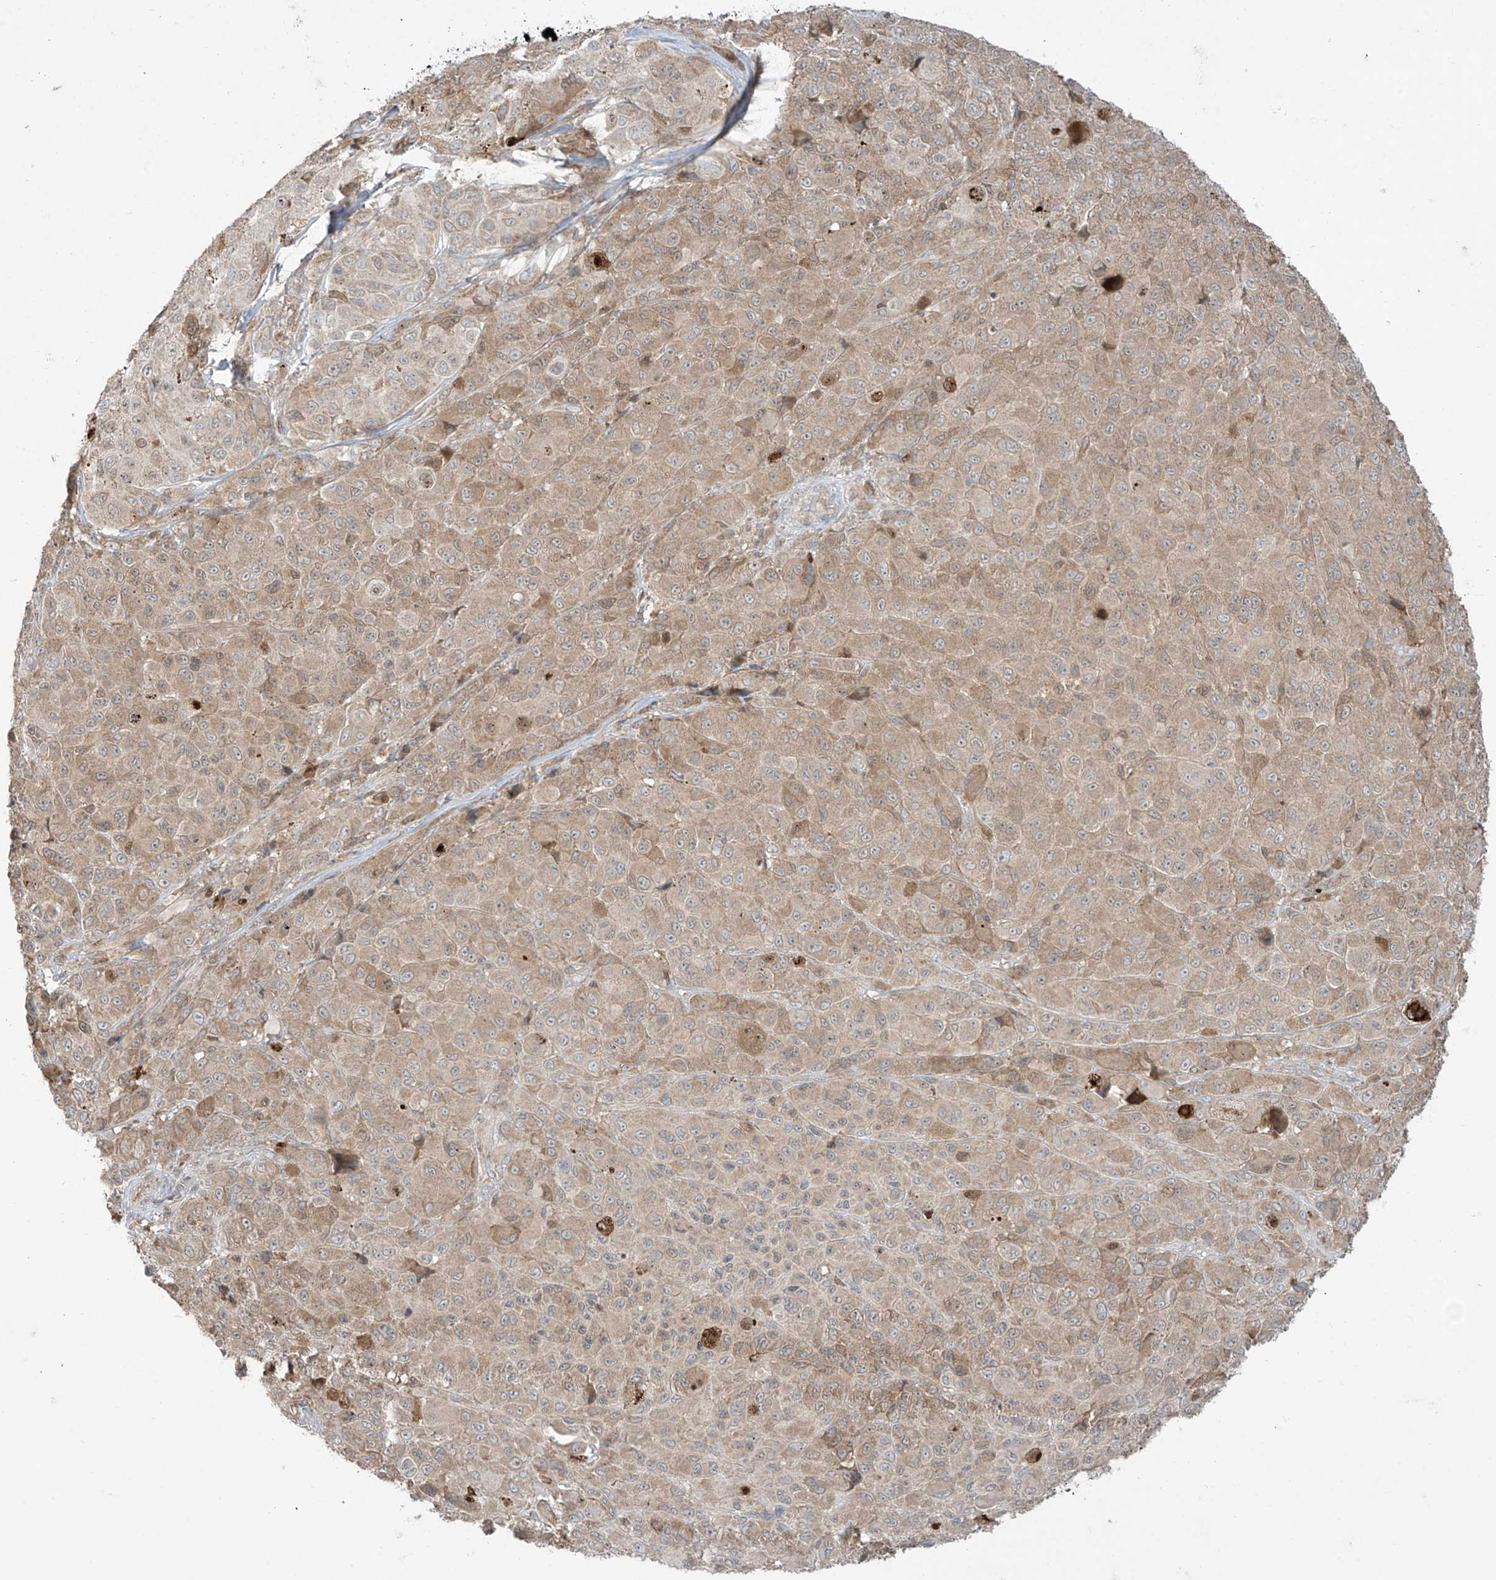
{"staining": {"intensity": "weak", "quantity": "25%-75%", "location": "cytoplasmic/membranous"}, "tissue": "melanoma", "cell_type": "Tumor cells", "image_type": "cancer", "snomed": [{"axis": "morphology", "description": "Malignant melanoma, NOS"}, {"axis": "topography", "description": "Skin of trunk"}], "caption": "Immunohistochemistry (IHC) staining of melanoma, which exhibits low levels of weak cytoplasmic/membranous positivity in about 25%-75% of tumor cells indicating weak cytoplasmic/membranous protein expression. The staining was performed using DAB (3,3'-diaminobenzidine) (brown) for protein detection and nuclei were counterstained in hematoxylin (blue).", "gene": "PPAT", "patient": {"sex": "male", "age": 71}}